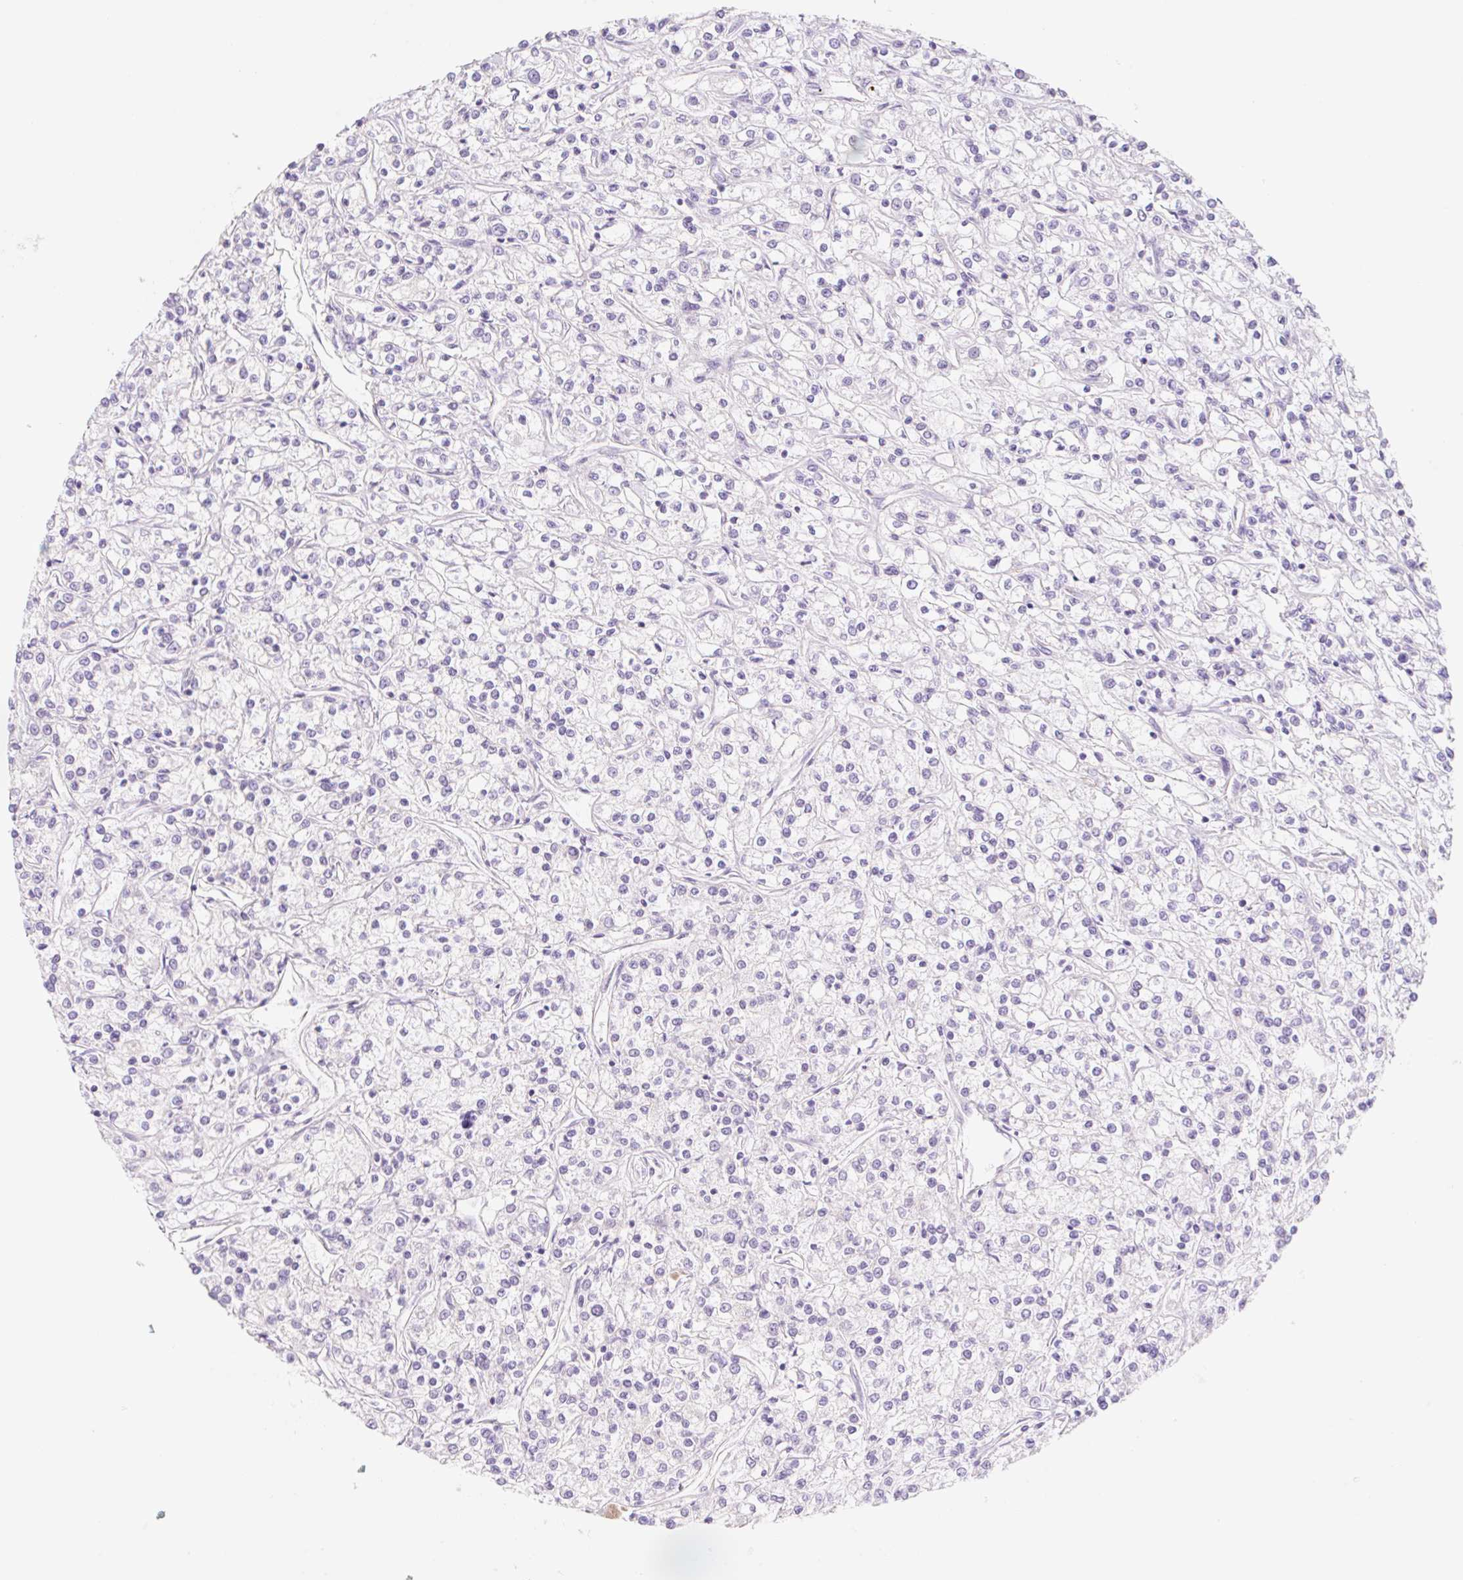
{"staining": {"intensity": "negative", "quantity": "none", "location": "none"}, "tissue": "renal cancer", "cell_type": "Tumor cells", "image_type": "cancer", "snomed": [{"axis": "morphology", "description": "Adenocarcinoma, NOS"}, {"axis": "topography", "description": "Kidney"}], "caption": "This histopathology image is of renal cancer stained with immunohistochemistry (IHC) to label a protein in brown with the nuclei are counter-stained blue. There is no positivity in tumor cells.", "gene": "LYVE1", "patient": {"sex": "female", "age": 59}}